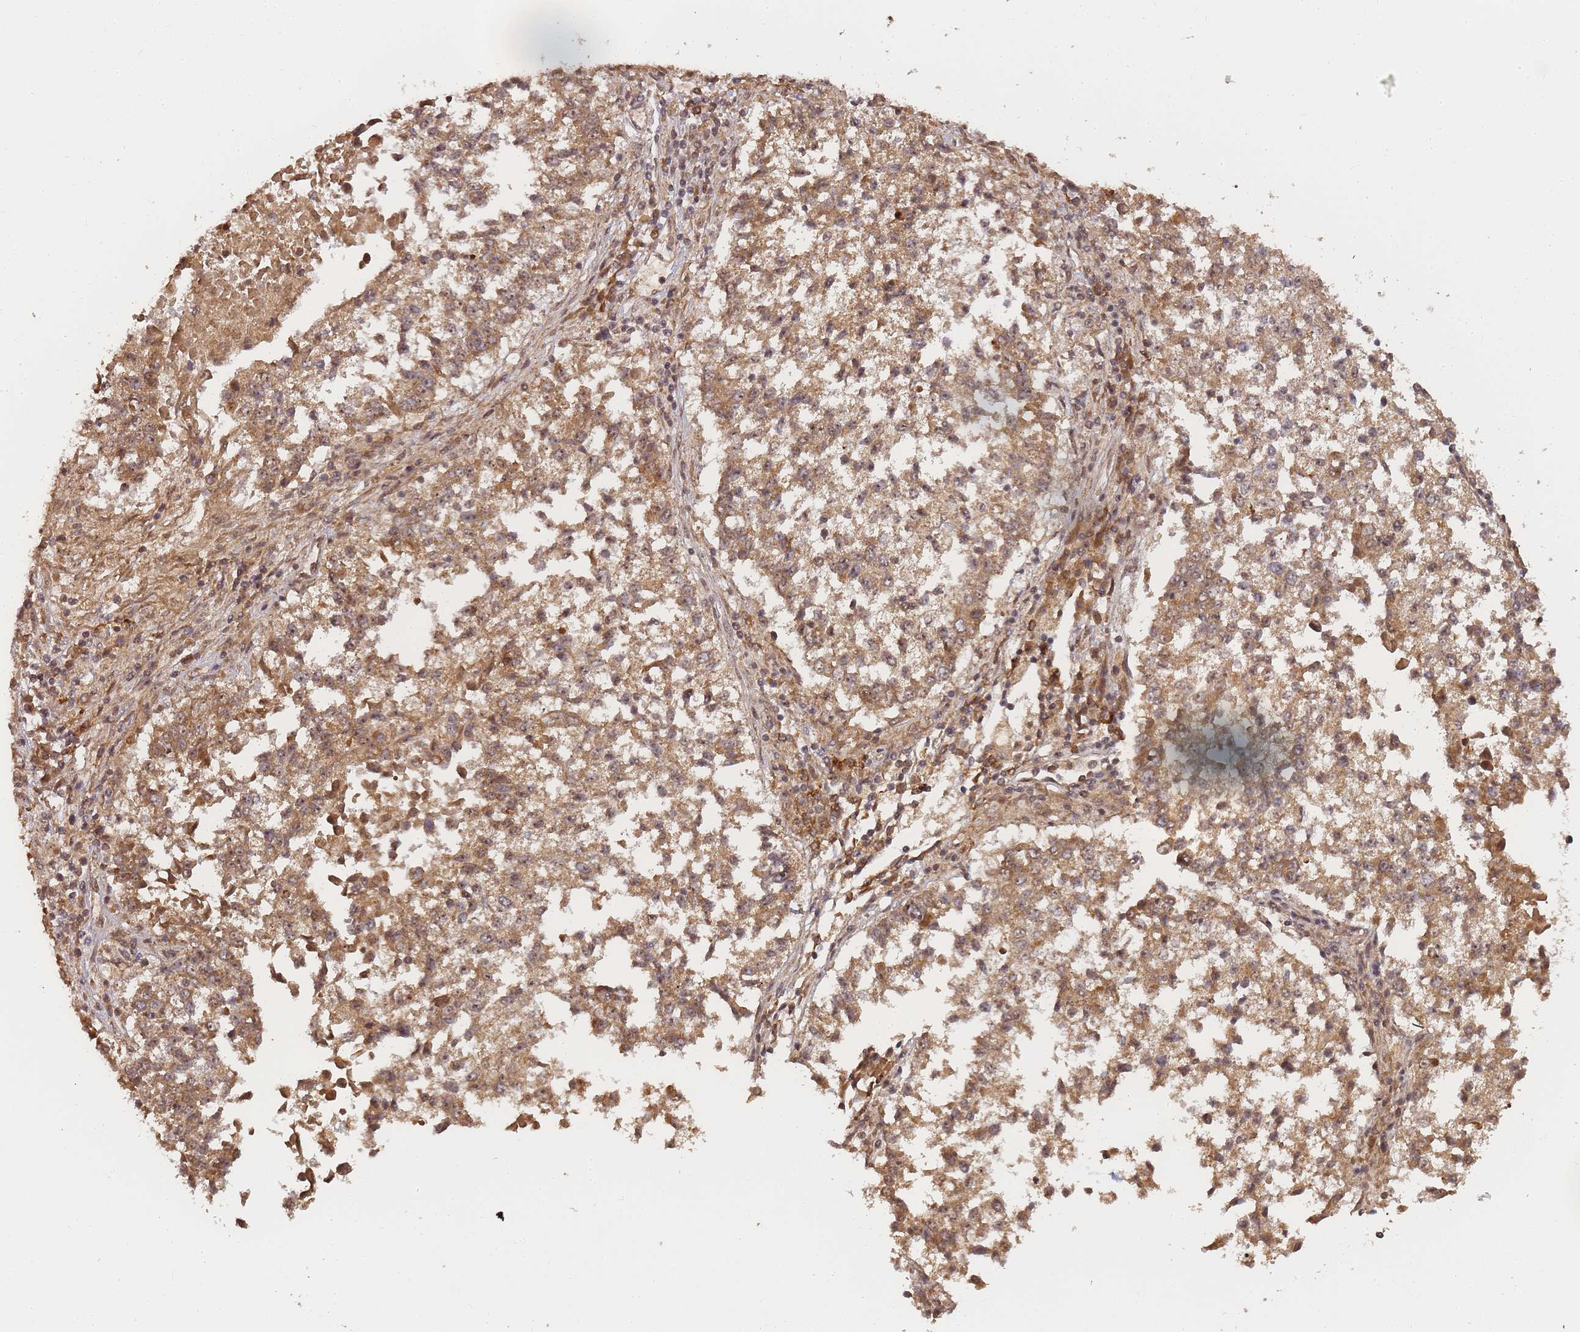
{"staining": {"intensity": "moderate", "quantity": ">75%", "location": "cytoplasmic/membranous"}, "tissue": "lung cancer", "cell_type": "Tumor cells", "image_type": "cancer", "snomed": [{"axis": "morphology", "description": "Squamous cell carcinoma, NOS"}, {"axis": "topography", "description": "Lung"}], "caption": "High-power microscopy captured an immunohistochemistry (IHC) histopathology image of lung cancer, revealing moderate cytoplasmic/membranous expression in about >75% of tumor cells.", "gene": "ZNF497", "patient": {"sex": "male", "age": 73}}